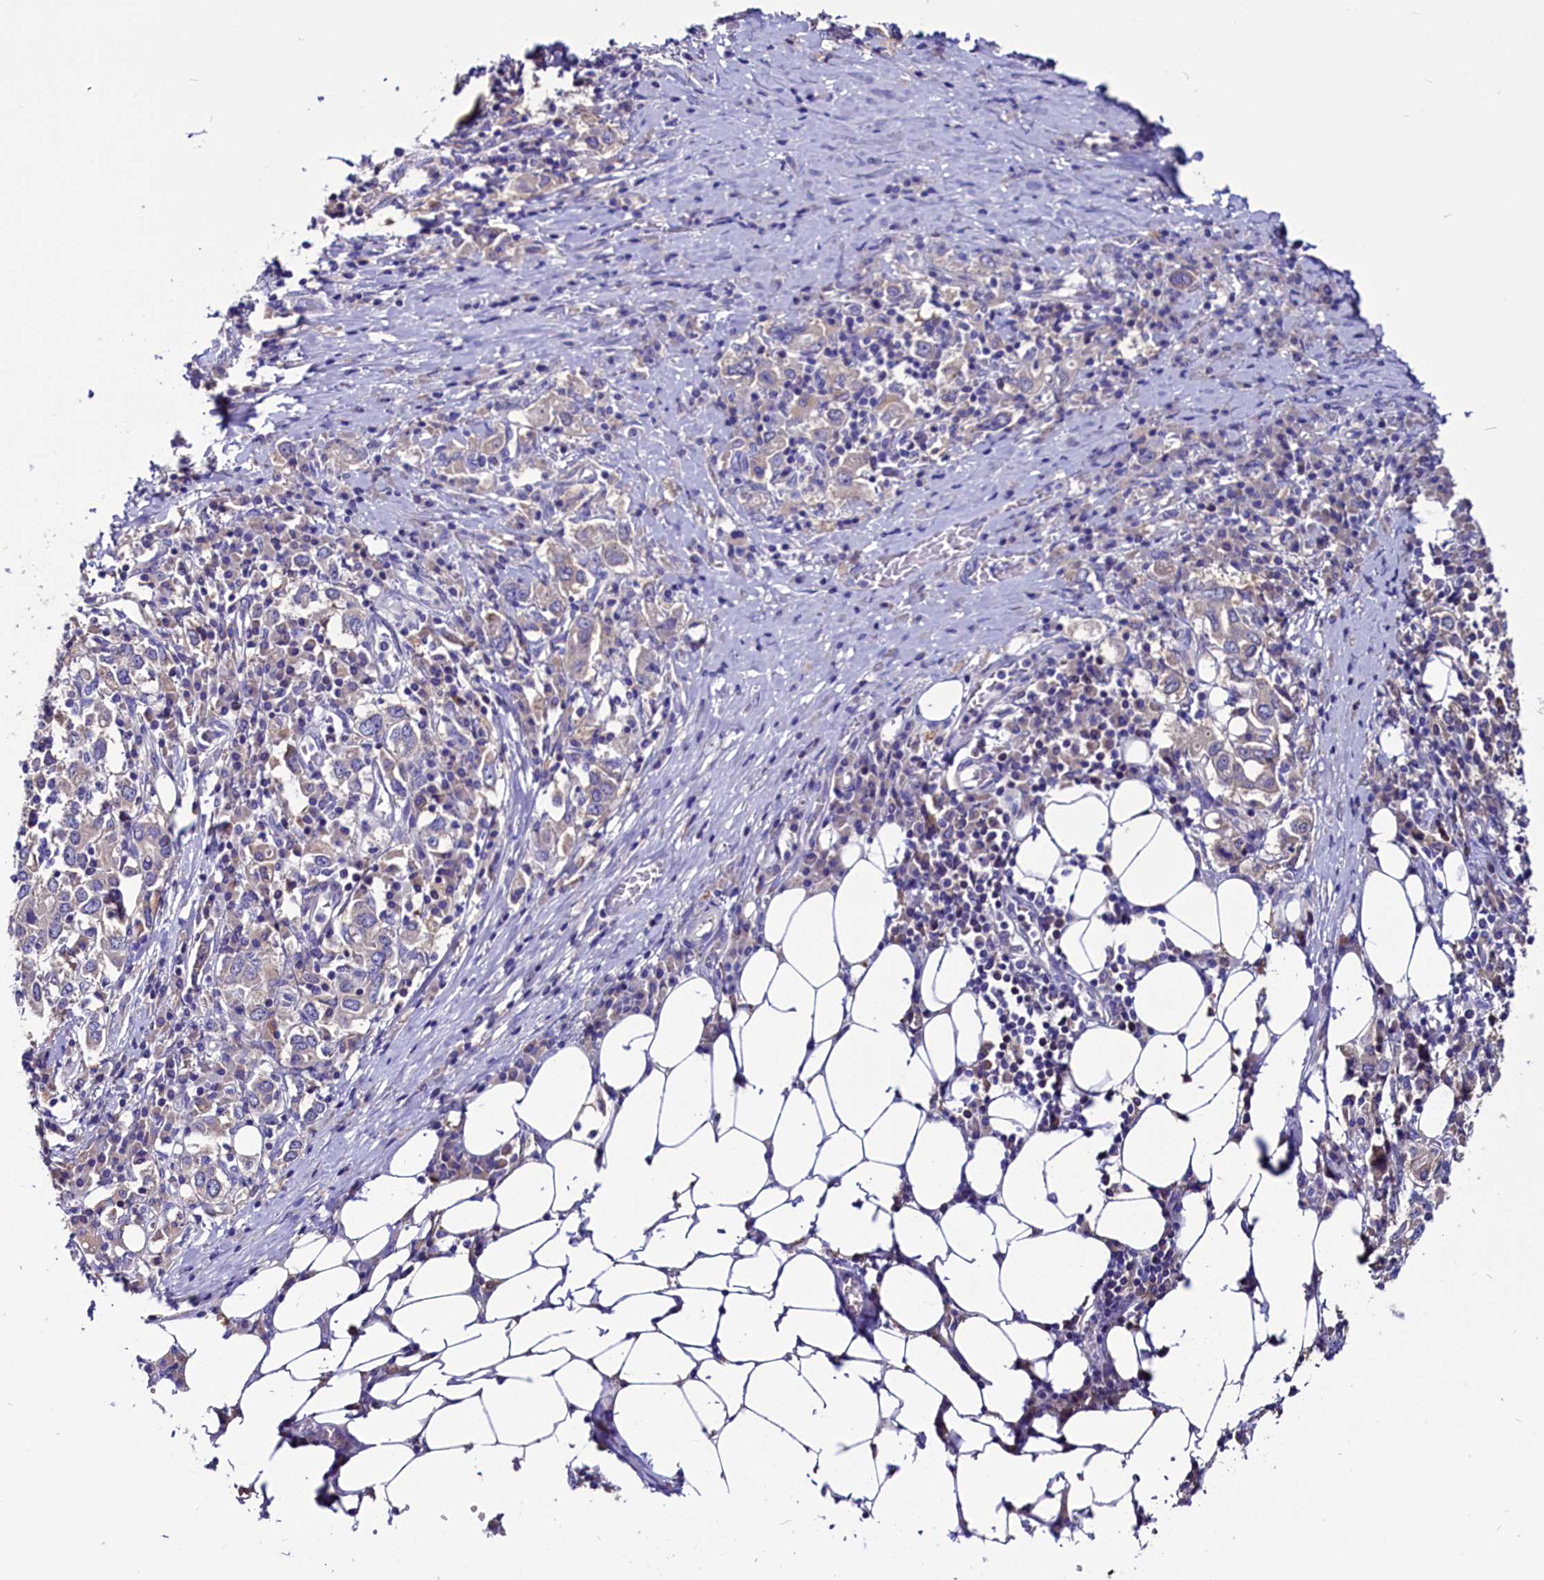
{"staining": {"intensity": "negative", "quantity": "none", "location": "none"}, "tissue": "stomach cancer", "cell_type": "Tumor cells", "image_type": "cancer", "snomed": [{"axis": "morphology", "description": "Adenocarcinoma, NOS"}, {"axis": "topography", "description": "Stomach, upper"}, {"axis": "topography", "description": "Stomach"}], "caption": "DAB immunohistochemical staining of human stomach cancer exhibits no significant staining in tumor cells.", "gene": "CCBE1", "patient": {"sex": "male", "age": 62}}